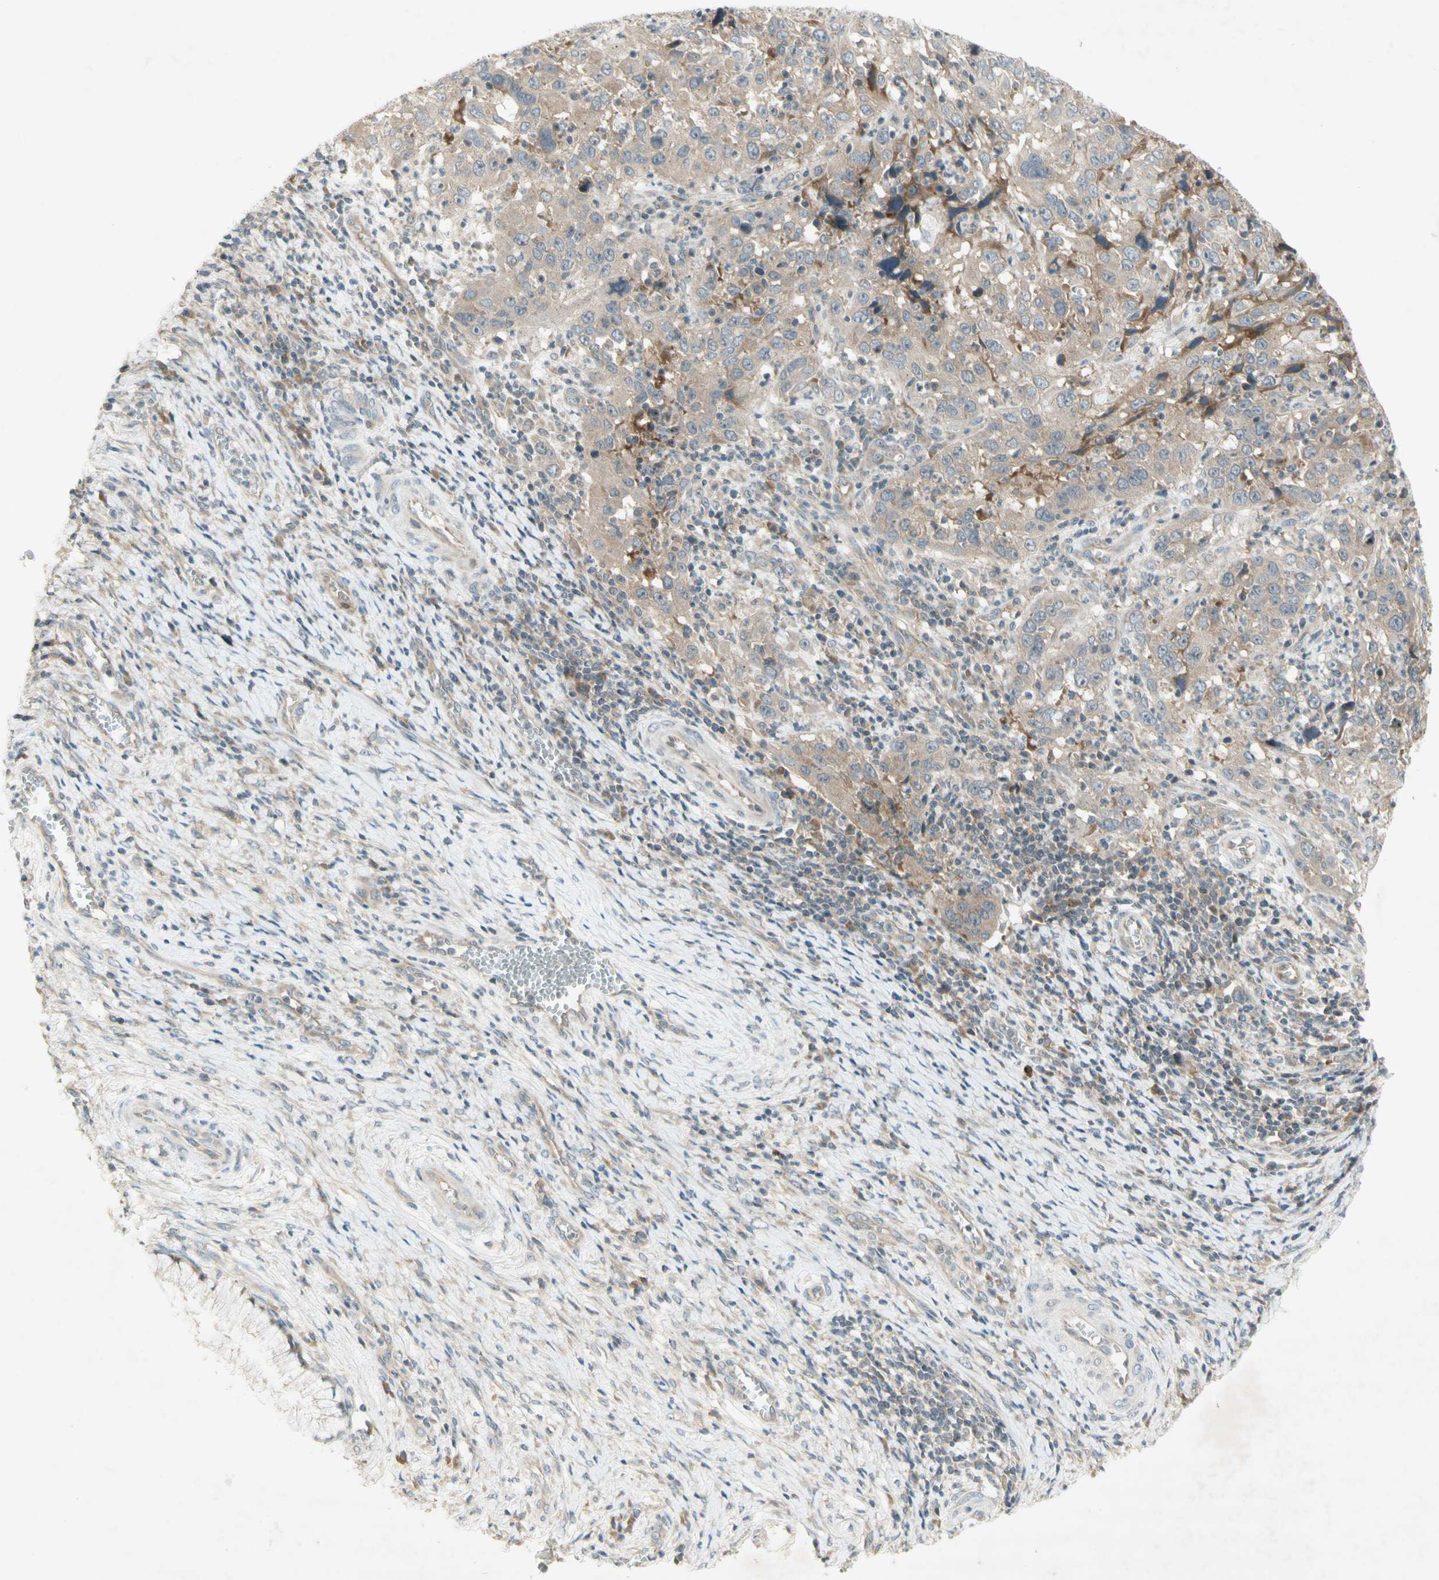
{"staining": {"intensity": "weak", "quantity": ">75%", "location": "cytoplasmic/membranous"}, "tissue": "cervical cancer", "cell_type": "Tumor cells", "image_type": "cancer", "snomed": [{"axis": "morphology", "description": "Squamous cell carcinoma, NOS"}, {"axis": "topography", "description": "Cervix"}], "caption": "This micrograph exhibits immunohistochemistry (IHC) staining of cervical squamous cell carcinoma, with low weak cytoplasmic/membranous staining in about >75% of tumor cells.", "gene": "ETF1", "patient": {"sex": "female", "age": 32}}